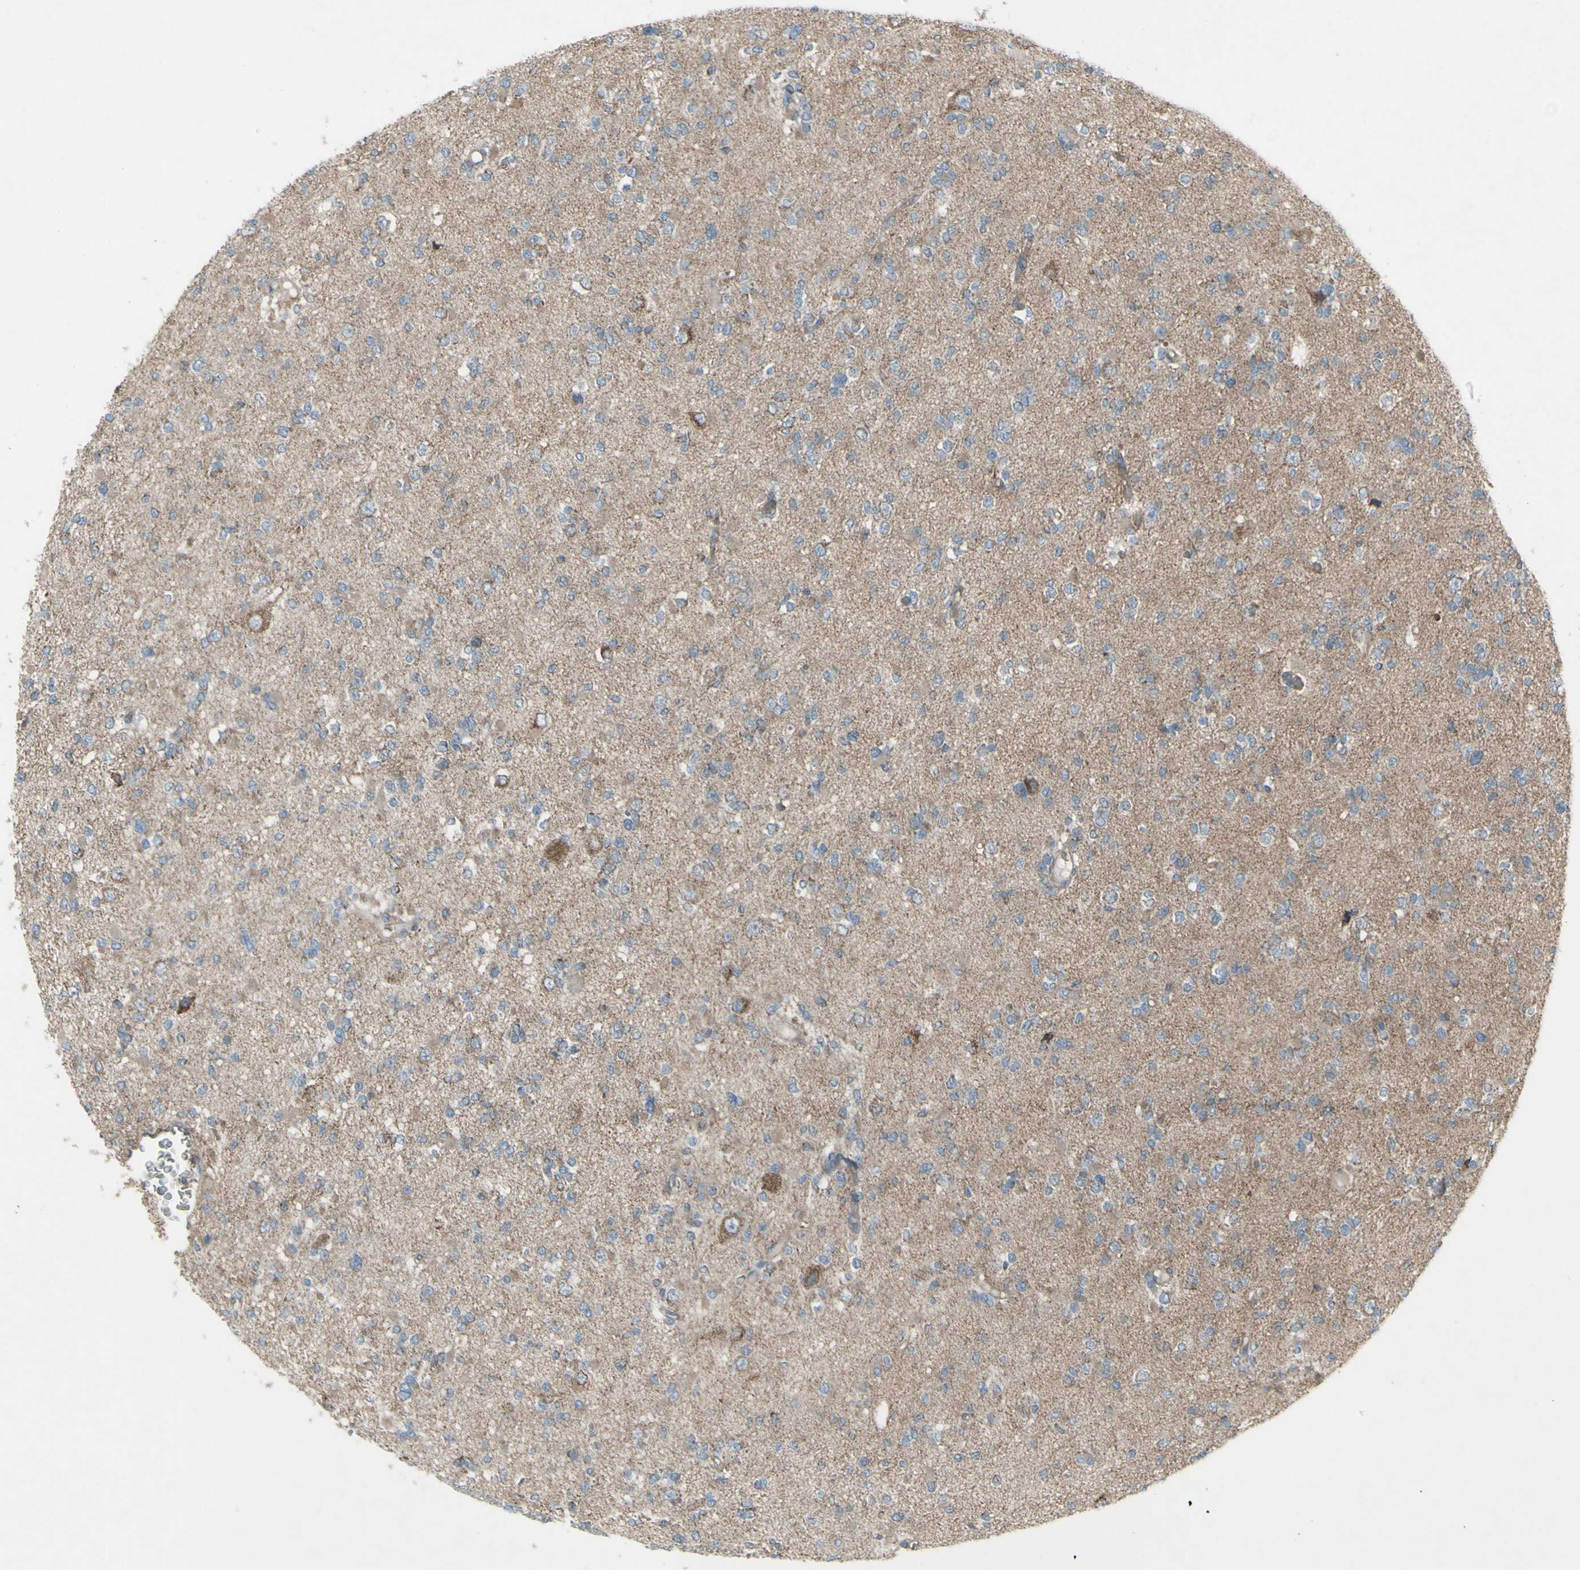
{"staining": {"intensity": "negative", "quantity": "none", "location": "none"}, "tissue": "glioma", "cell_type": "Tumor cells", "image_type": "cancer", "snomed": [{"axis": "morphology", "description": "Glioma, malignant, Low grade"}, {"axis": "topography", "description": "Brain"}], "caption": "Immunohistochemistry (IHC) image of neoplastic tissue: human glioma stained with DAB reveals no significant protein staining in tumor cells.", "gene": "SHC1", "patient": {"sex": "female", "age": 22}}